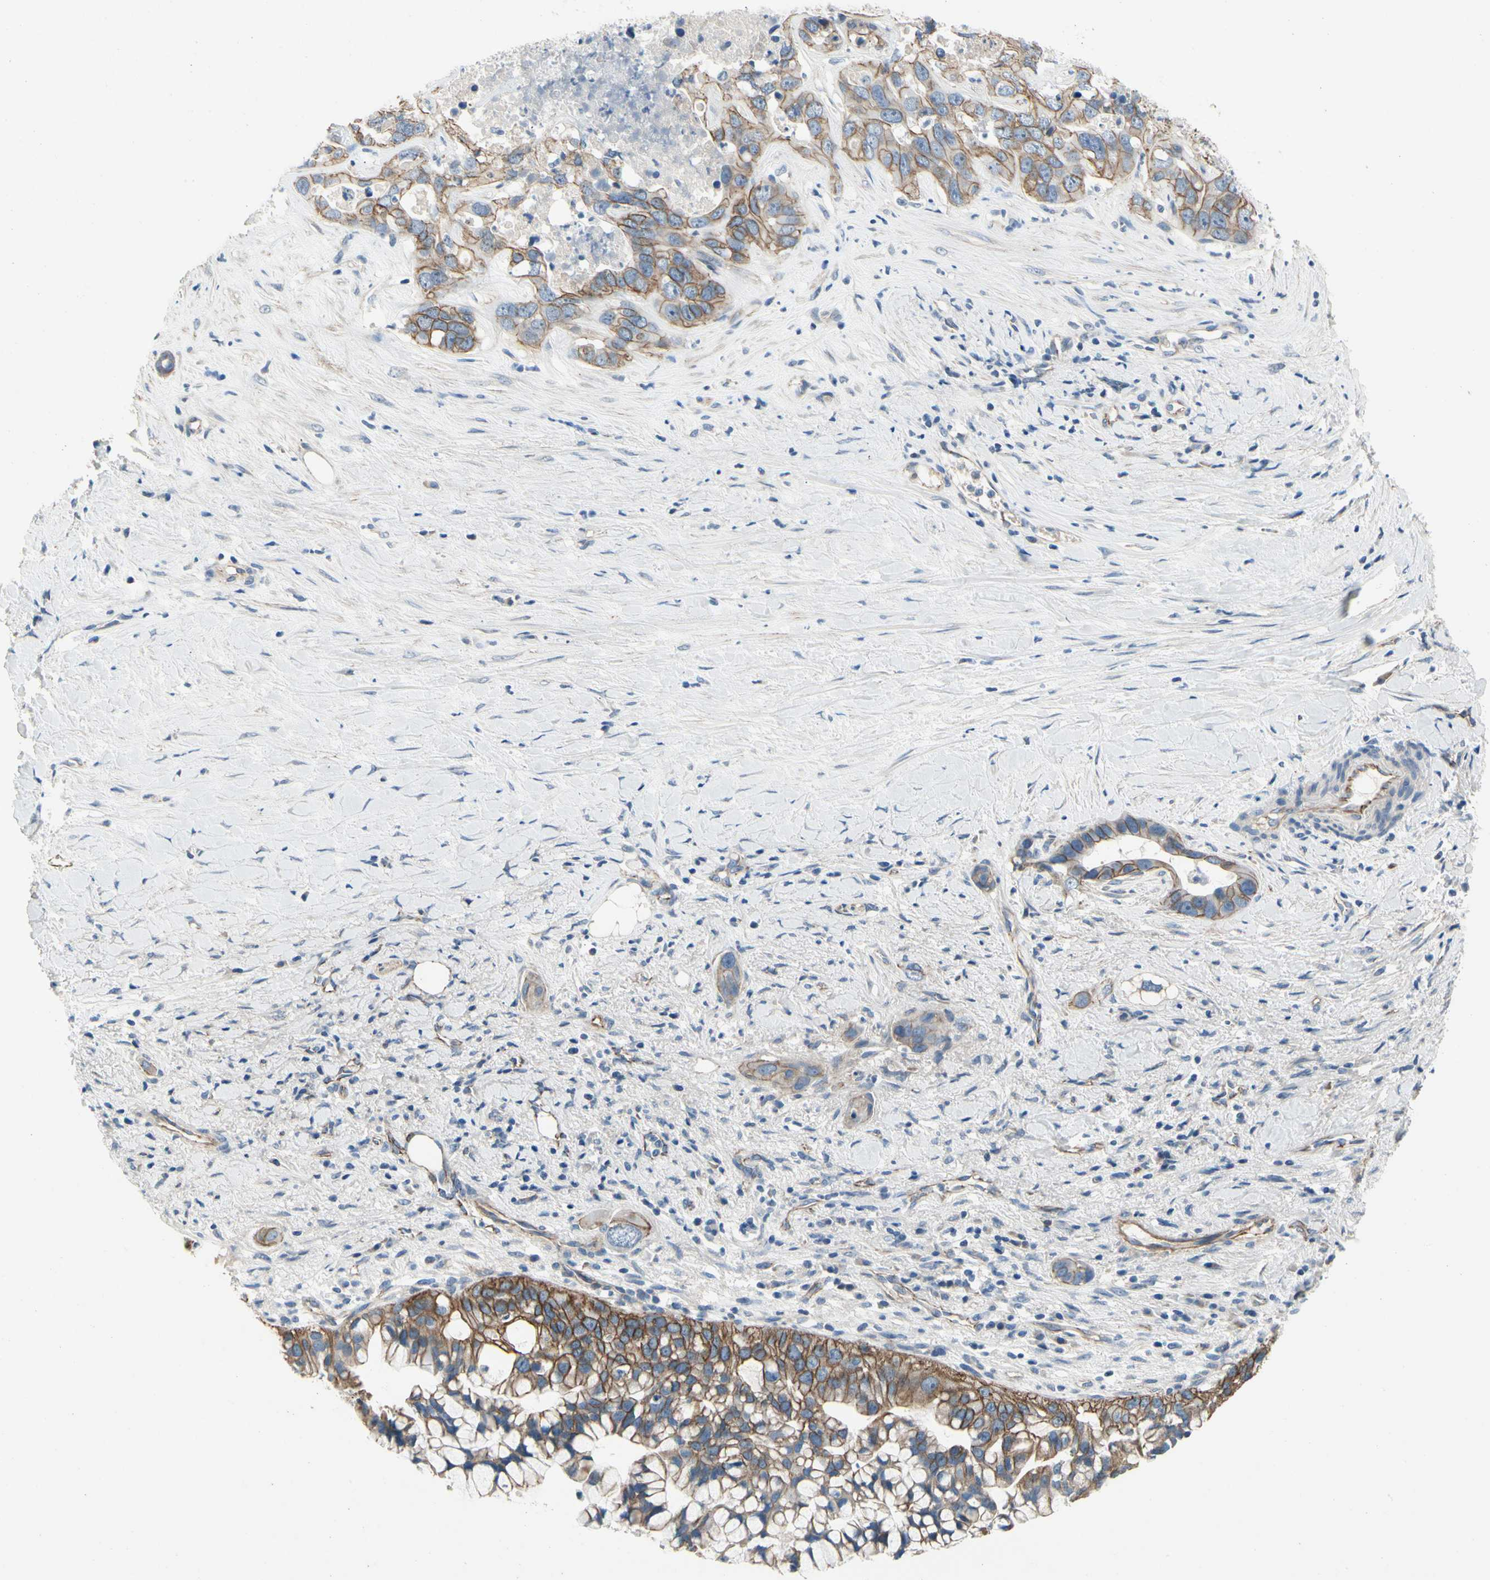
{"staining": {"intensity": "moderate", "quantity": "25%-75%", "location": "cytoplasmic/membranous"}, "tissue": "liver cancer", "cell_type": "Tumor cells", "image_type": "cancer", "snomed": [{"axis": "morphology", "description": "Cholangiocarcinoma"}, {"axis": "topography", "description": "Liver"}], "caption": "Immunohistochemical staining of liver cancer exhibits medium levels of moderate cytoplasmic/membranous protein staining in about 25%-75% of tumor cells.", "gene": "LGR6", "patient": {"sex": "female", "age": 65}}